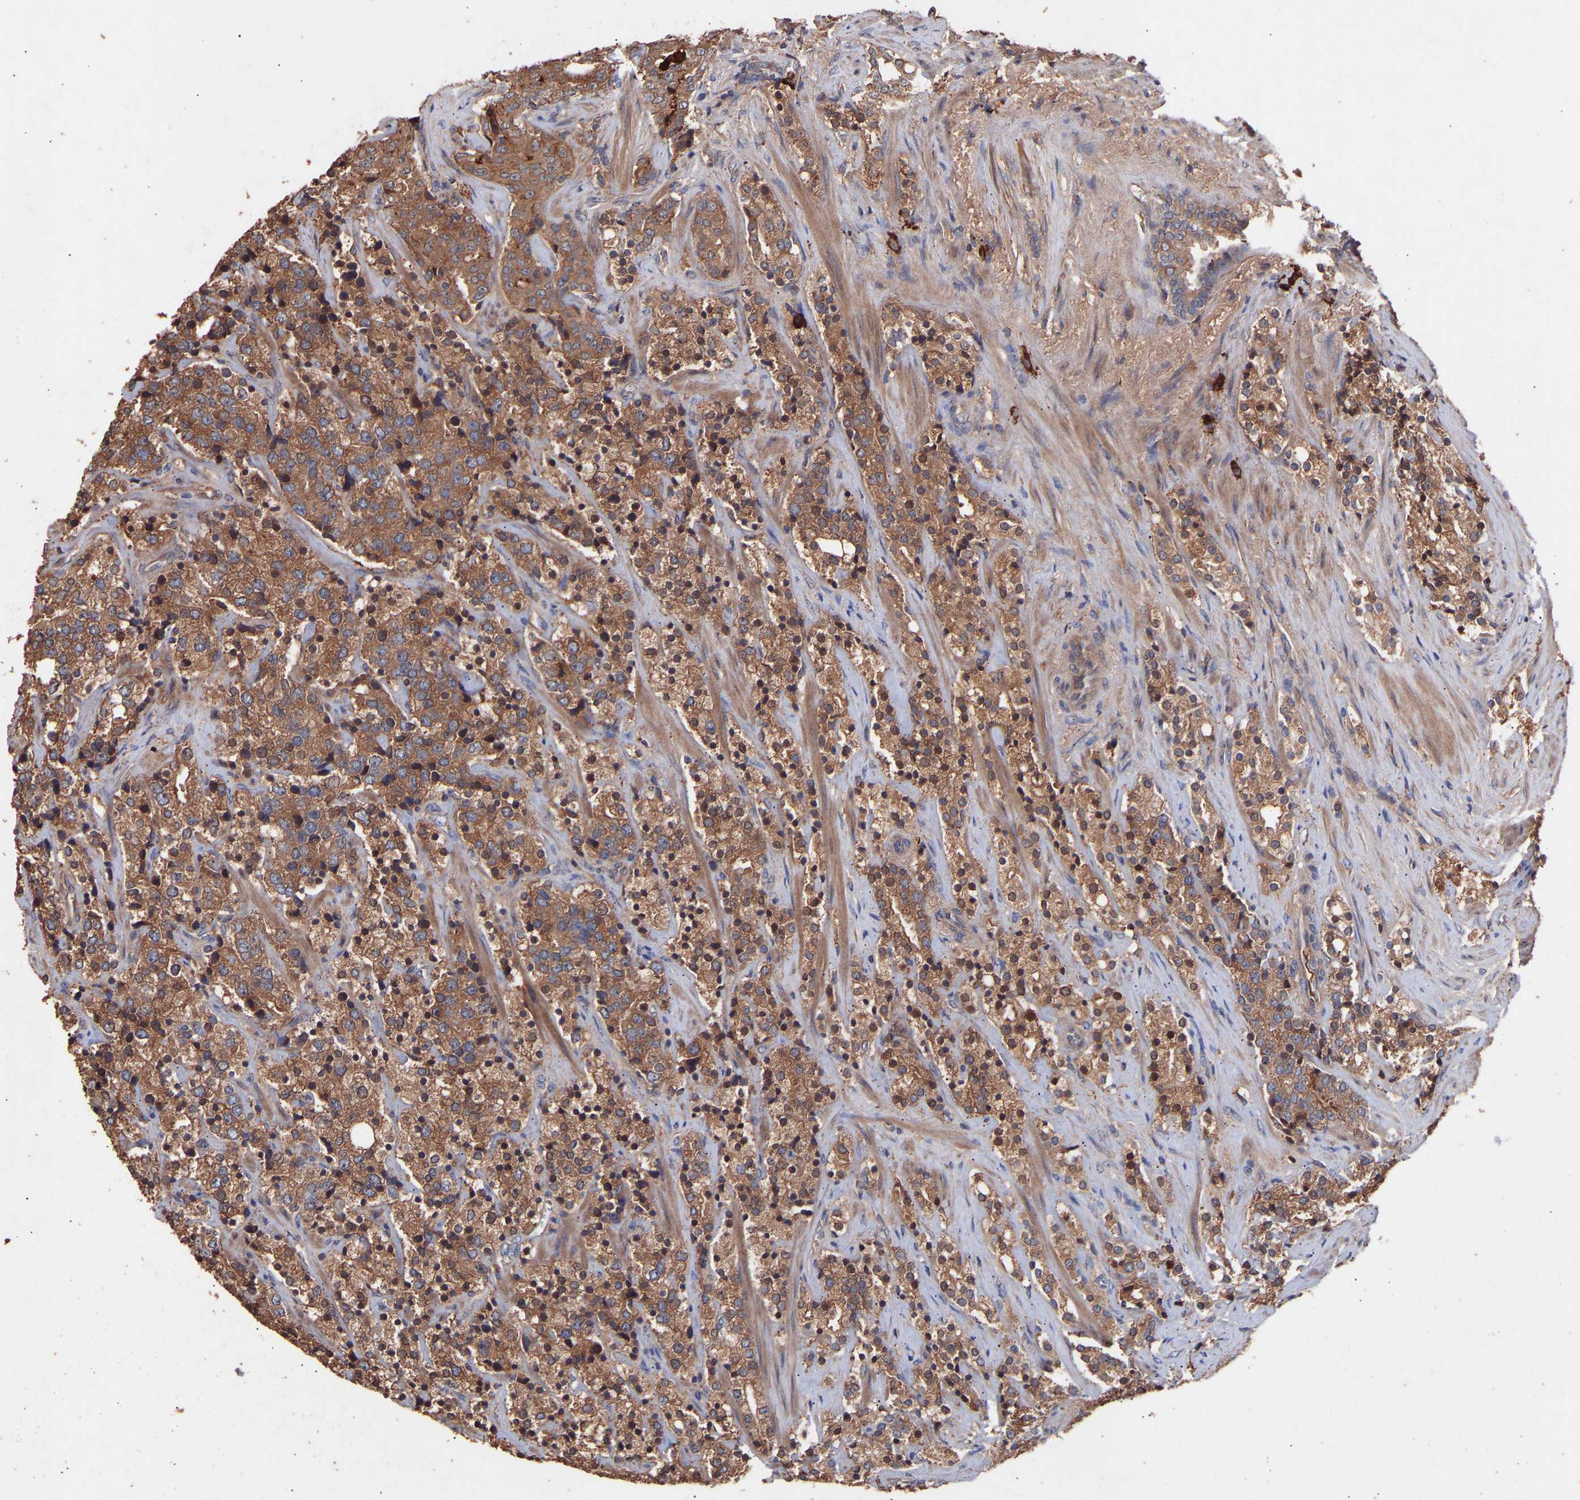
{"staining": {"intensity": "moderate", "quantity": ">75%", "location": "cytoplasmic/membranous"}, "tissue": "prostate cancer", "cell_type": "Tumor cells", "image_type": "cancer", "snomed": [{"axis": "morphology", "description": "Adenocarcinoma, High grade"}, {"axis": "topography", "description": "Prostate"}], "caption": "Protein expression analysis of human prostate adenocarcinoma (high-grade) reveals moderate cytoplasmic/membranous staining in approximately >75% of tumor cells. The staining was performed using DAB to visualize the protein expression in brown, while the nuclei were stained in blue with hematoxylin (Magnification: 20x).", "gene": "TMEM268", "patient": {"sex": "male", "age": 71}}